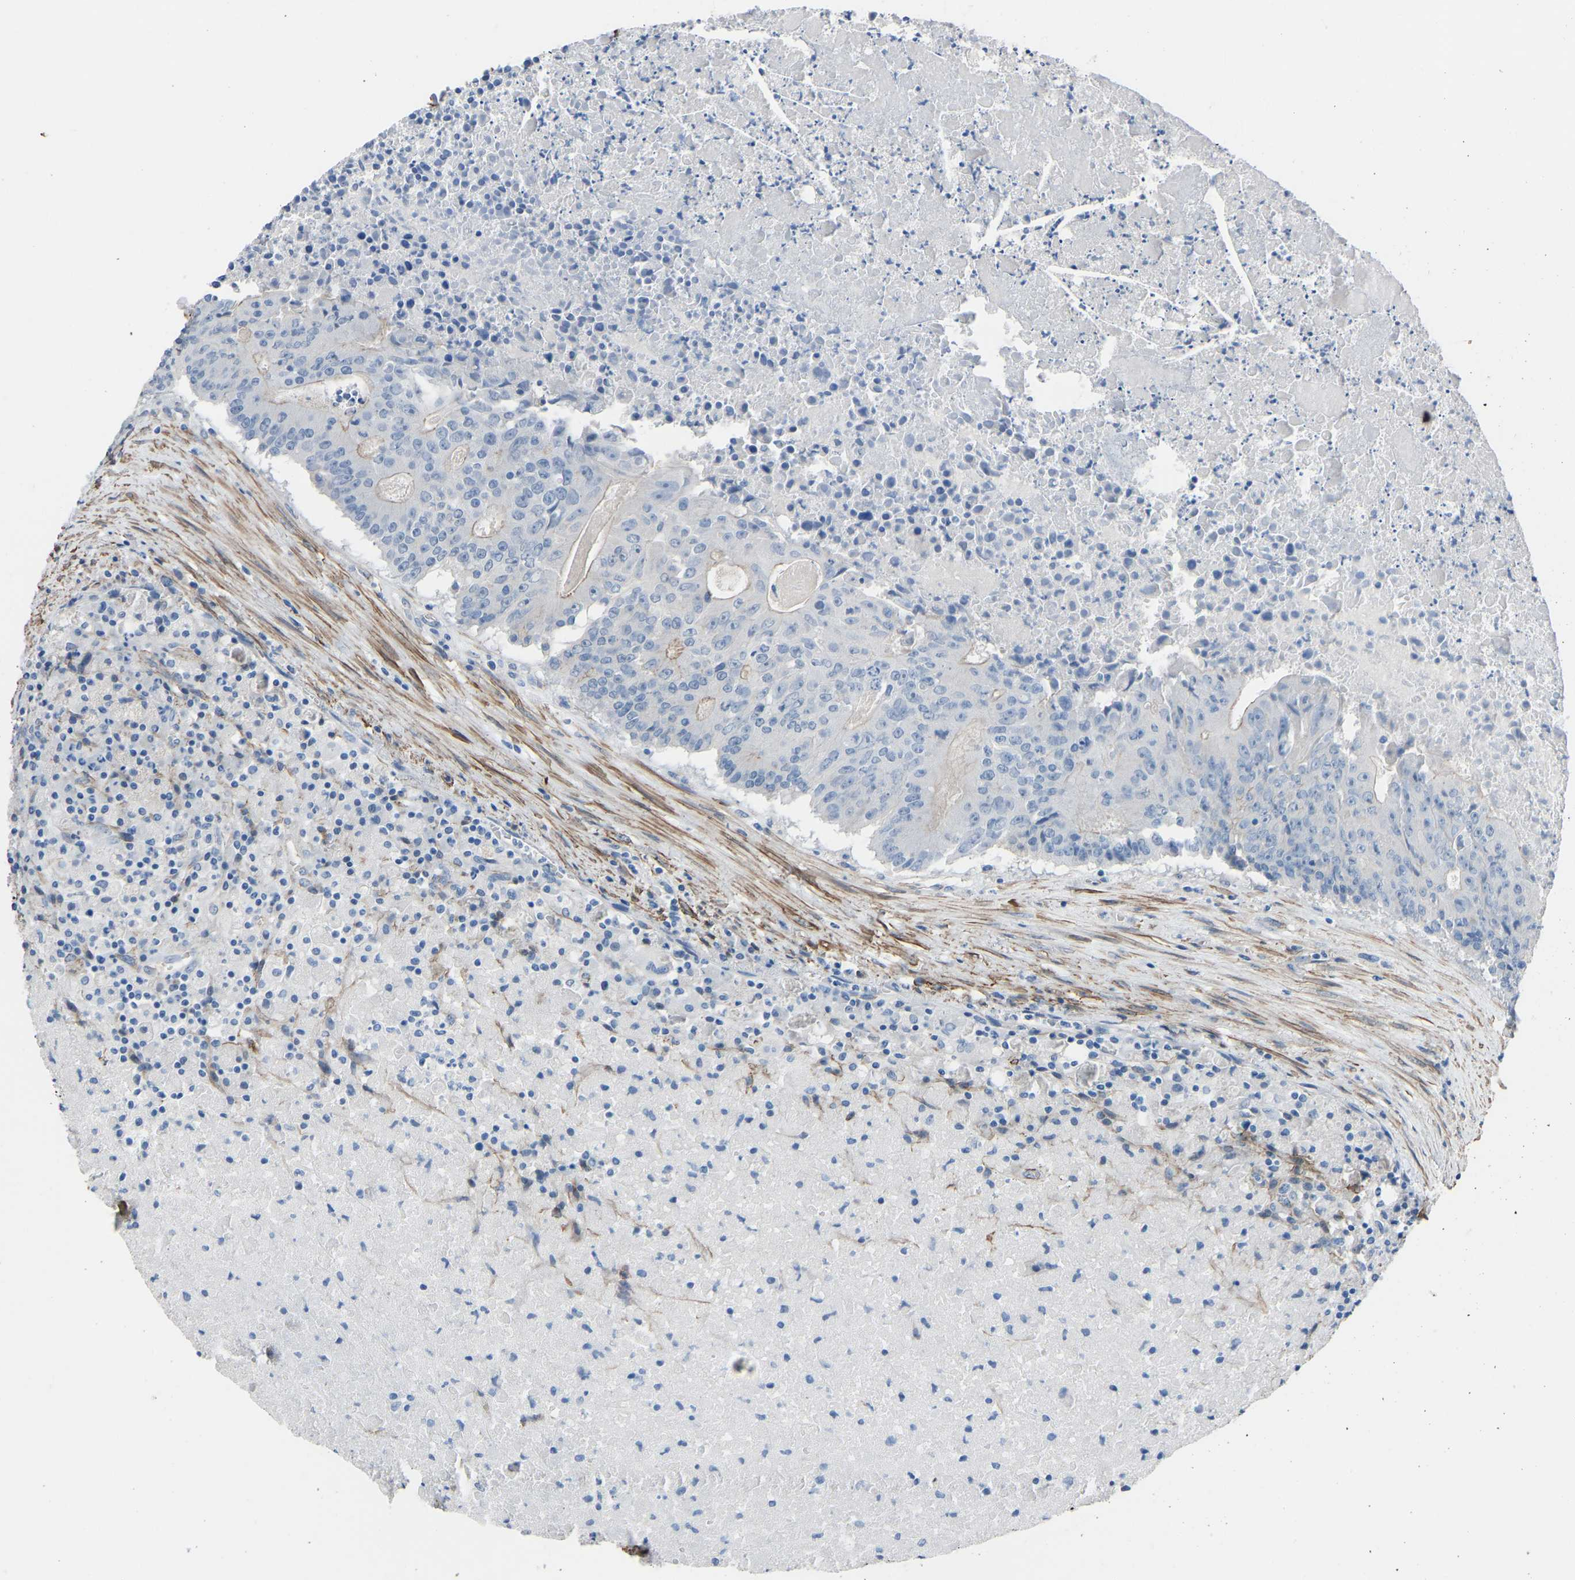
{"staining": {"intensity": "weak", "quantity": "<25%", "location": "cytoplasmic/membranous"}, "tissue": "colorectal cancer", "cell_type": "Tumor cells", "image_type": "cancer", "snomed": [{"axis": "morphology", "description": "Adenocarcinoma, NOS"}, {"axis": "topography", "description": "Colon"}], "caption": "Tumor cells are negative for brown protein staining in colorectal adenocarcinoma.", "gene": "MYH10", "patient": {"sex": "male", "age": 87}}